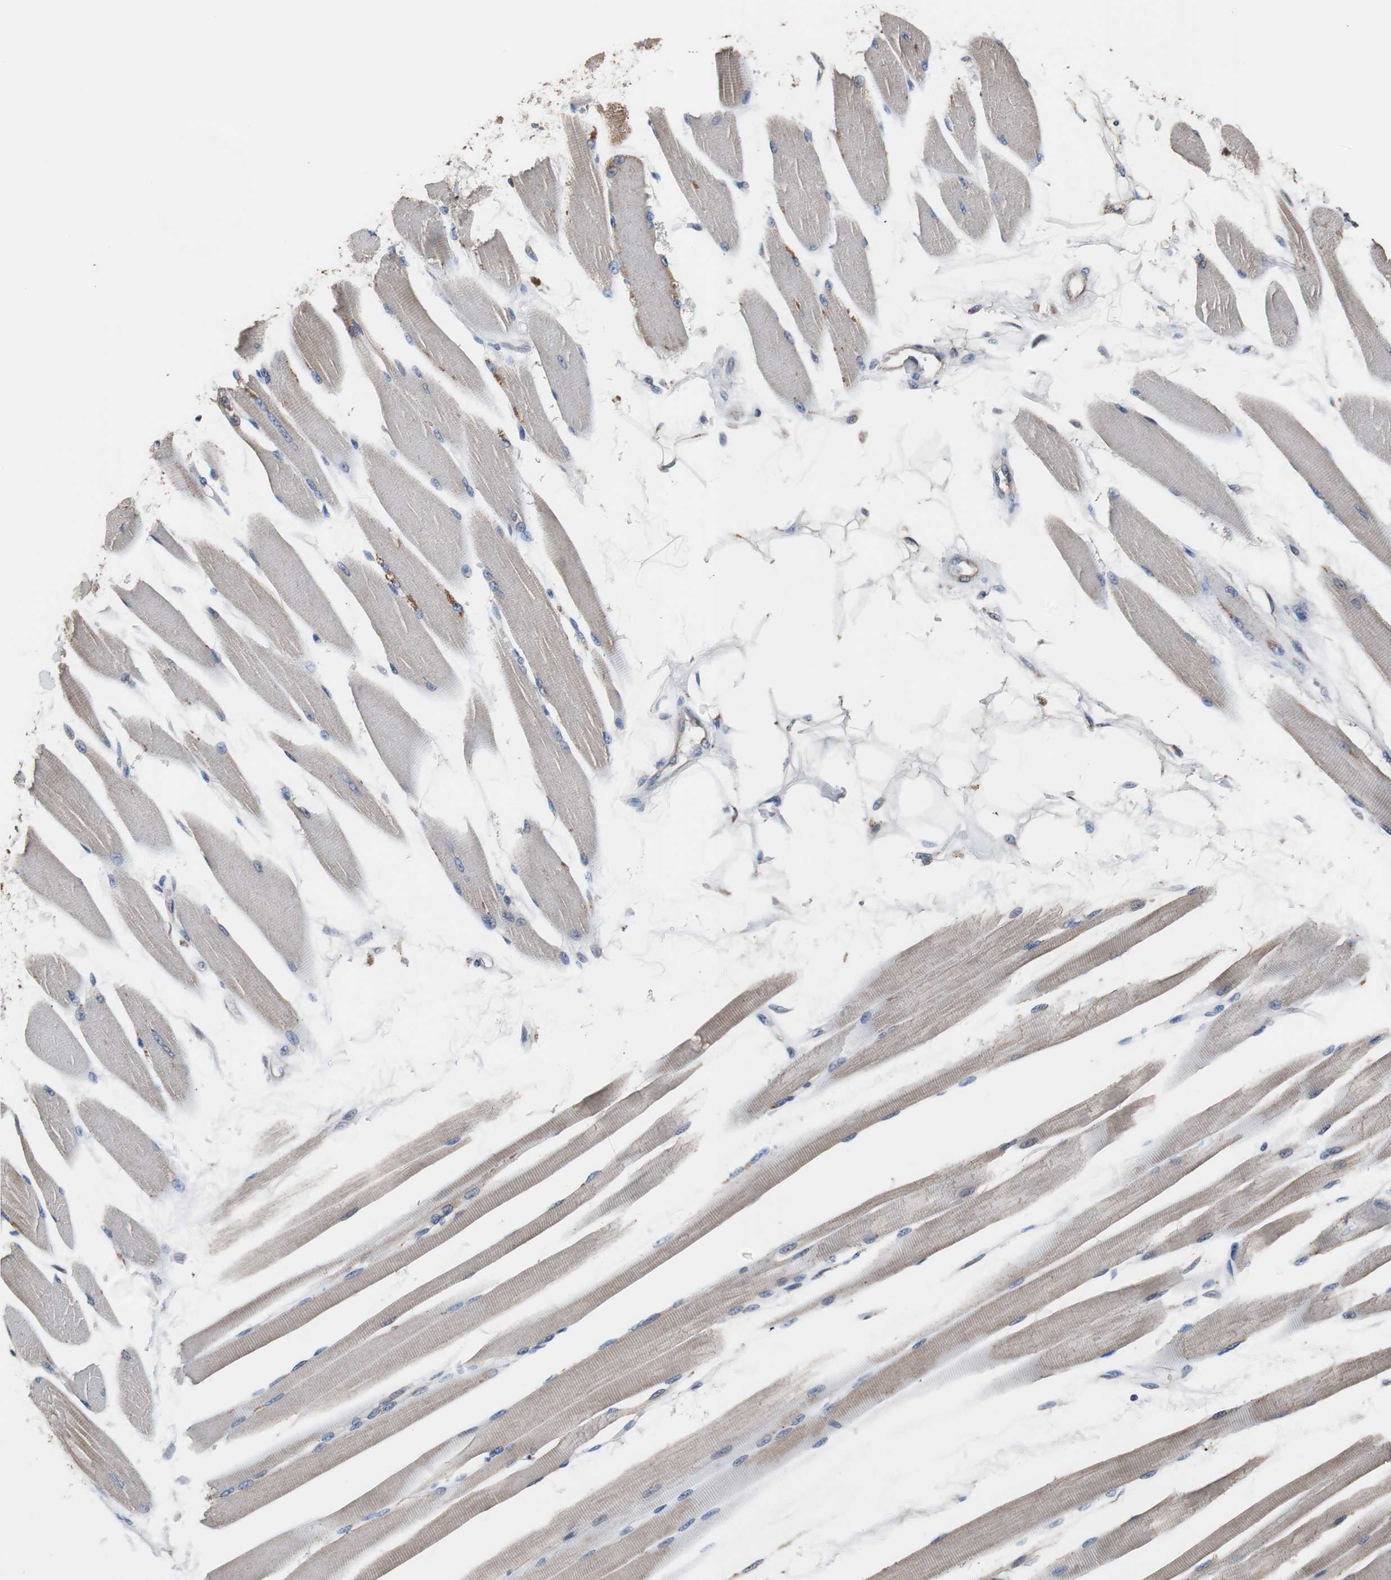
{"staining": {"intensity": "weak", "quantity": "<25%", "location": "cytoplasmic/membranous"}, "tissue": "skeletal muscle", "cell_type": "Myocytes", "image_type": "normal", "snomed": [{"axis": "morphology", "description": "Normal tissue, NOS"}, {"axis": "topography", "description": "Skeletal muscle"}, {"axis": "topography", "description": "Peripheral nerve tissue"}], "caption": "High magnification brightfield microscopy of normal skeletal muscle stained with DAB (3,3'-diaminobenzidine) (brown) and counterstained with hematoxylin (blue): myocytes show no significant expression. The staining is performed using DAB brown chromogen with nuclei counter-stained in using hematoxylin.", "gene": "SCIMP", "patient": {"sex": "female", "age": 84}}